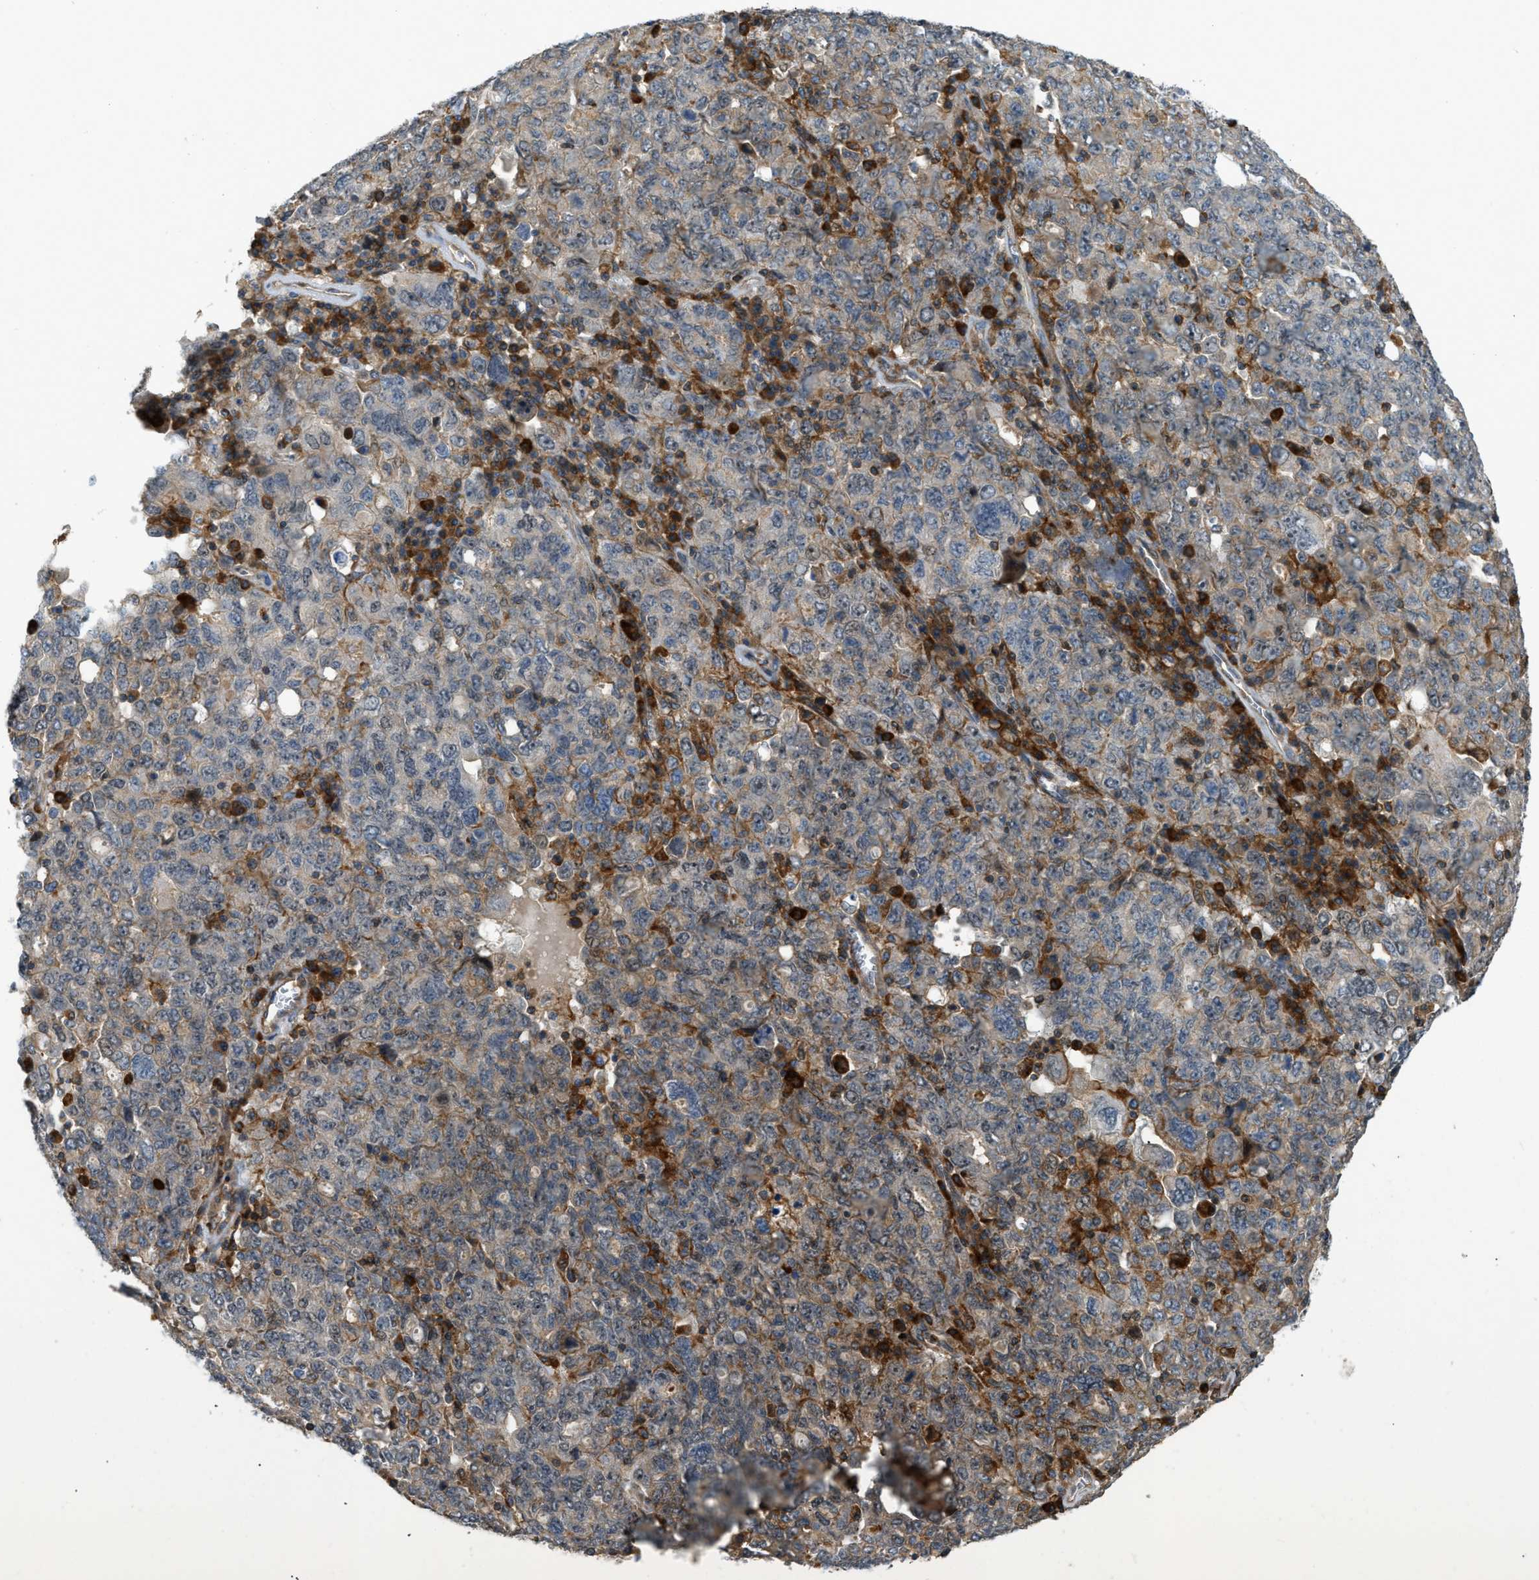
{"staining": {"intensity": "moderate", "quantity": "25%-75%", "location": "cytoplasmic/membranous"}, "tissue": "ovarian cancer", "cell_type": "Tumor cells", "image_type": "cancer", "snomed": [{"axis": "morphology", "description": "Carcinoma, endometroid"}, {"axis": "topography", "description": "Ovary"}], "caption": "Ovarian cancer (endometroid carcinoma) stained with a protein marker reveals moderate staining in tumor cells.", "gene": "BTN3A2", "patient": {"sex": "female", "age": 62}}